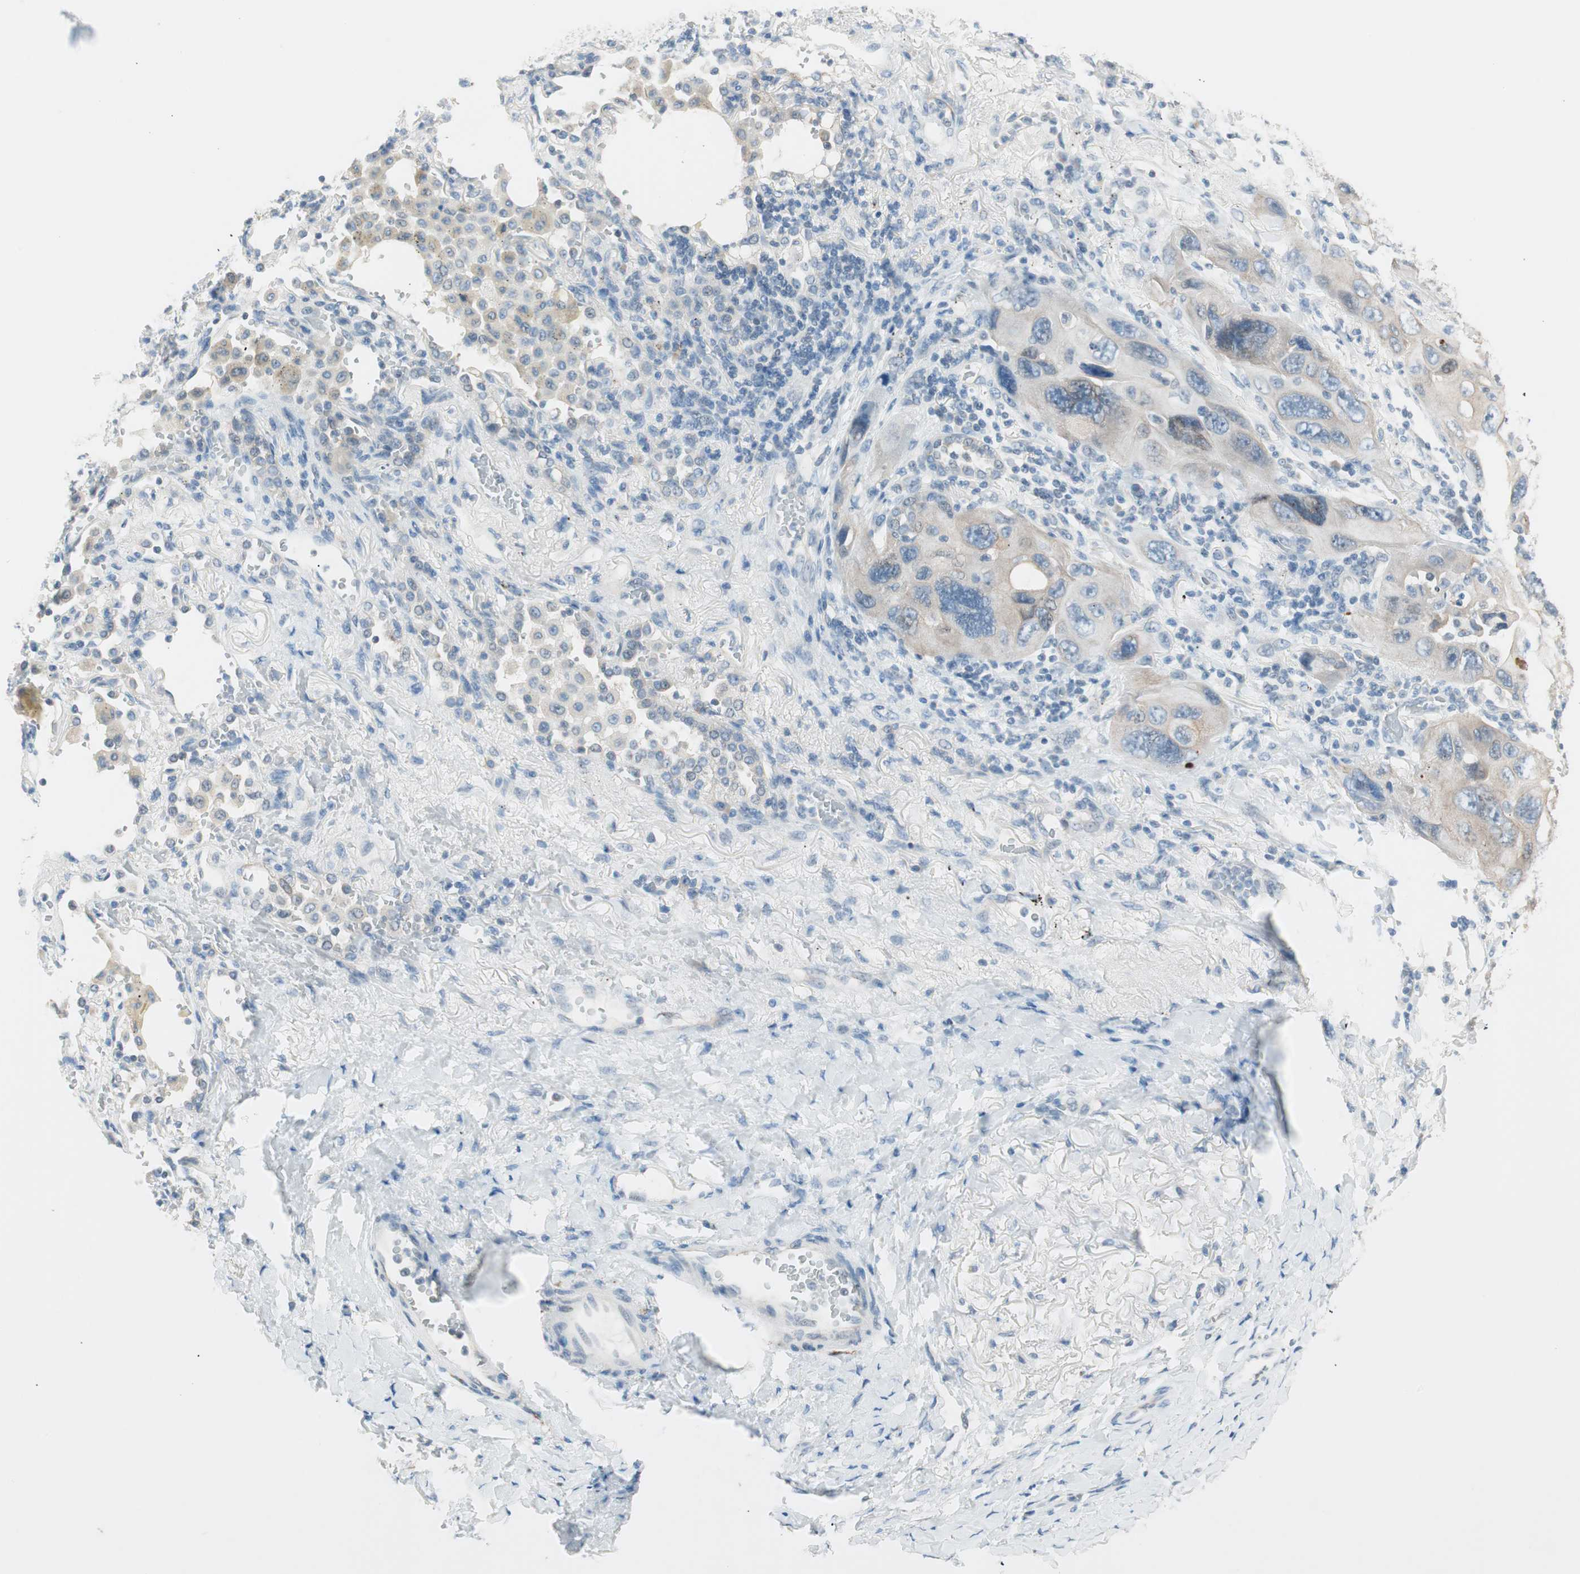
{"staining": {"intensity": "weak", "quantity": ">75%", "location": "cytoplasmic/membranous"}, "tissue": "lung cancer", "cell_type": "Tumor cells", "image_type": "cancer", "snomed": [{"axis": "morphology", "description": "Squamous cell carcinoma, NOS"}, {"axis": "topography", "description": "Lung"}], "caption": "Immunohistochemistry (IHC) of human squamous cell carcinoma (lung) reveals low levels of weak cytoplasmic/membranous positivity in approximately >75% of tumor cells.", "gene": "GNAO1", "patient": {"sex": "female", "age": 73}}